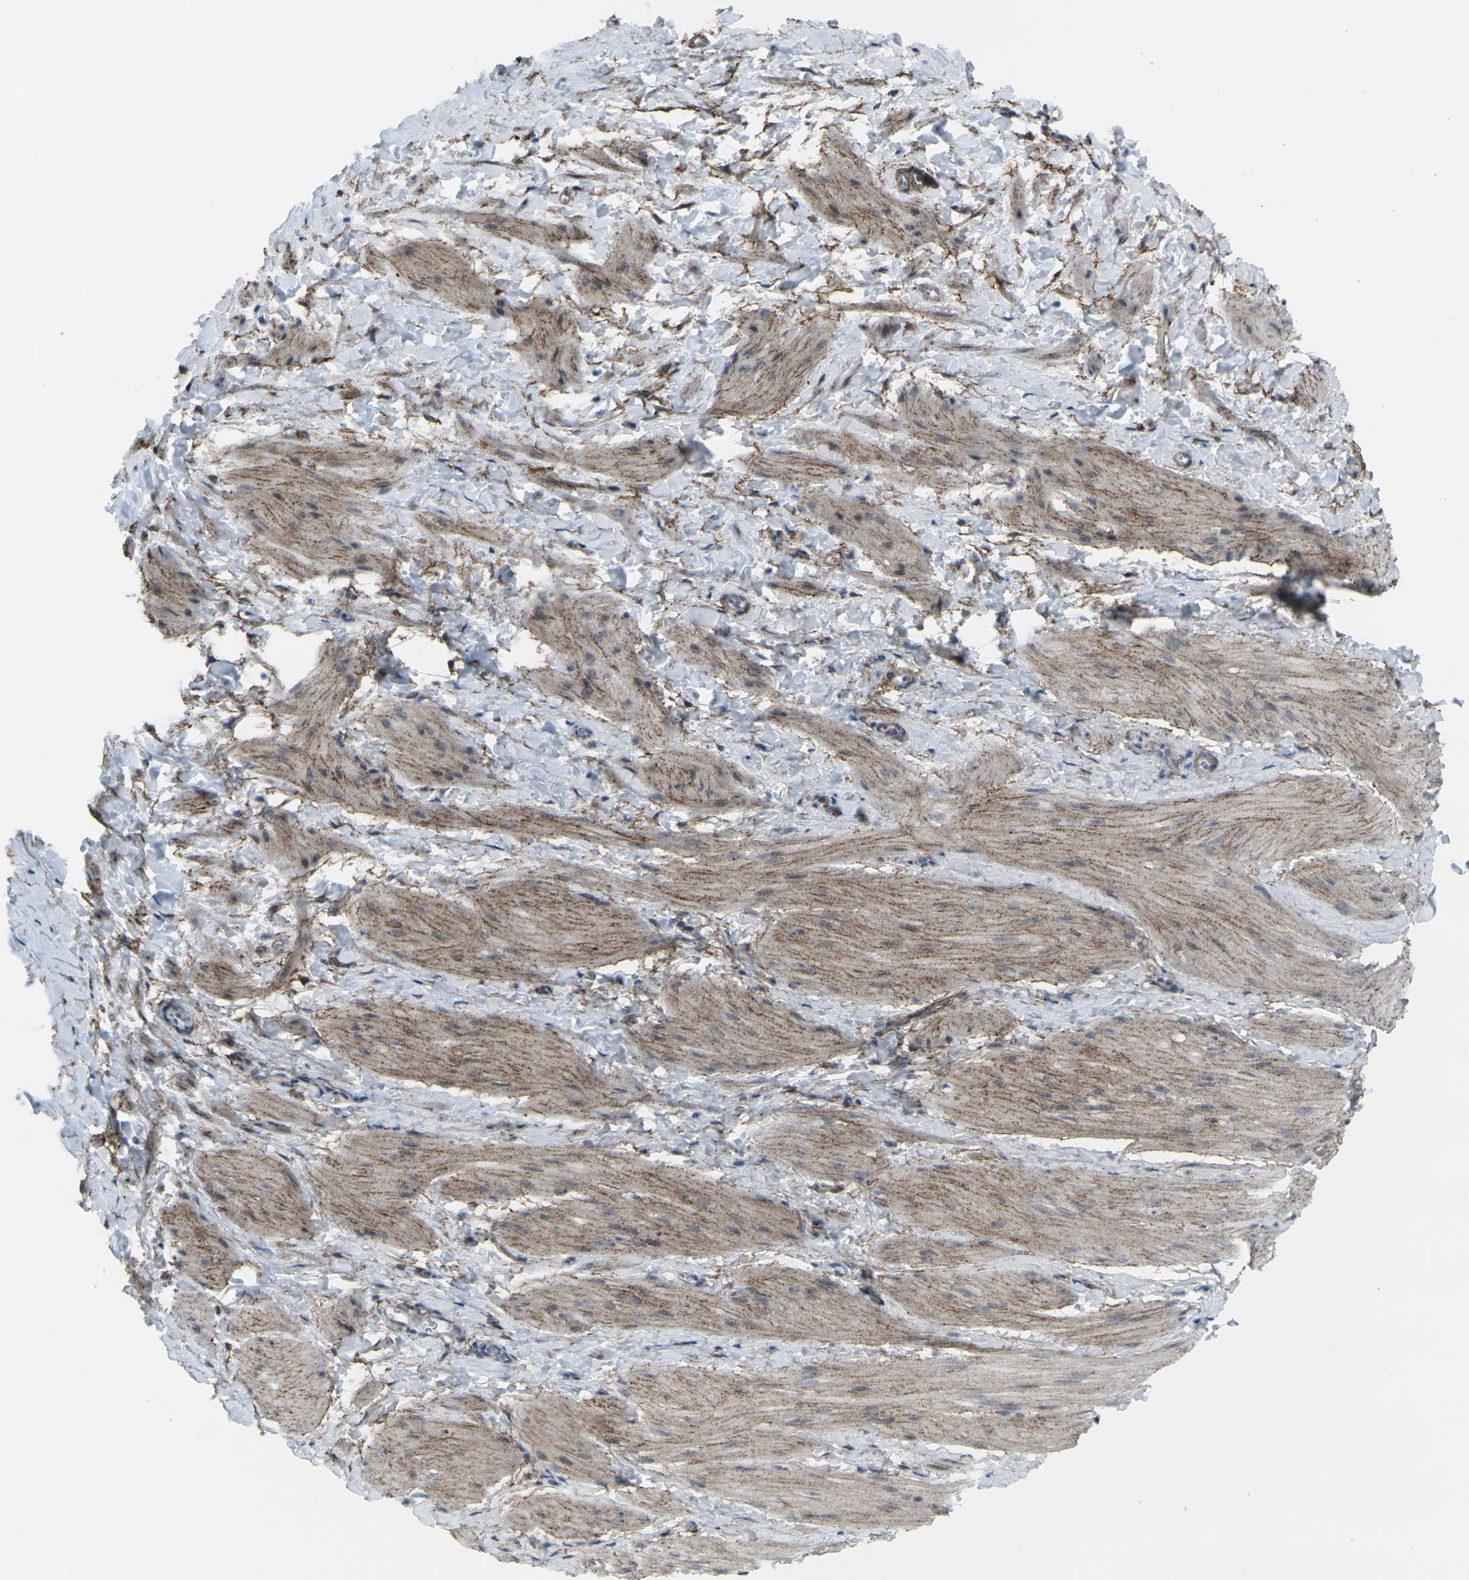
{"staining": {"intensity": "strong", "quantity": ">75%", "location": "cytoplasmic/membranous"}, "tissue": "smooth muscle", "cell_type": "Smooth muscle cells", "image_type": "normal", "snomed": [{"axis": "morphology", "description": "Normal tissue, NOS"}, {"axis": "topography", "description": "Smooth muscle"}], "caption": "Strong cytoplasmic/membranous protein staining is appreciated in about >75% of smooth muscle cells in smooth muscle. (IHC, brightfield microscopy, high magnification).", "gene": "CDH11", "patient": {"sex": "male", "age": 16}}